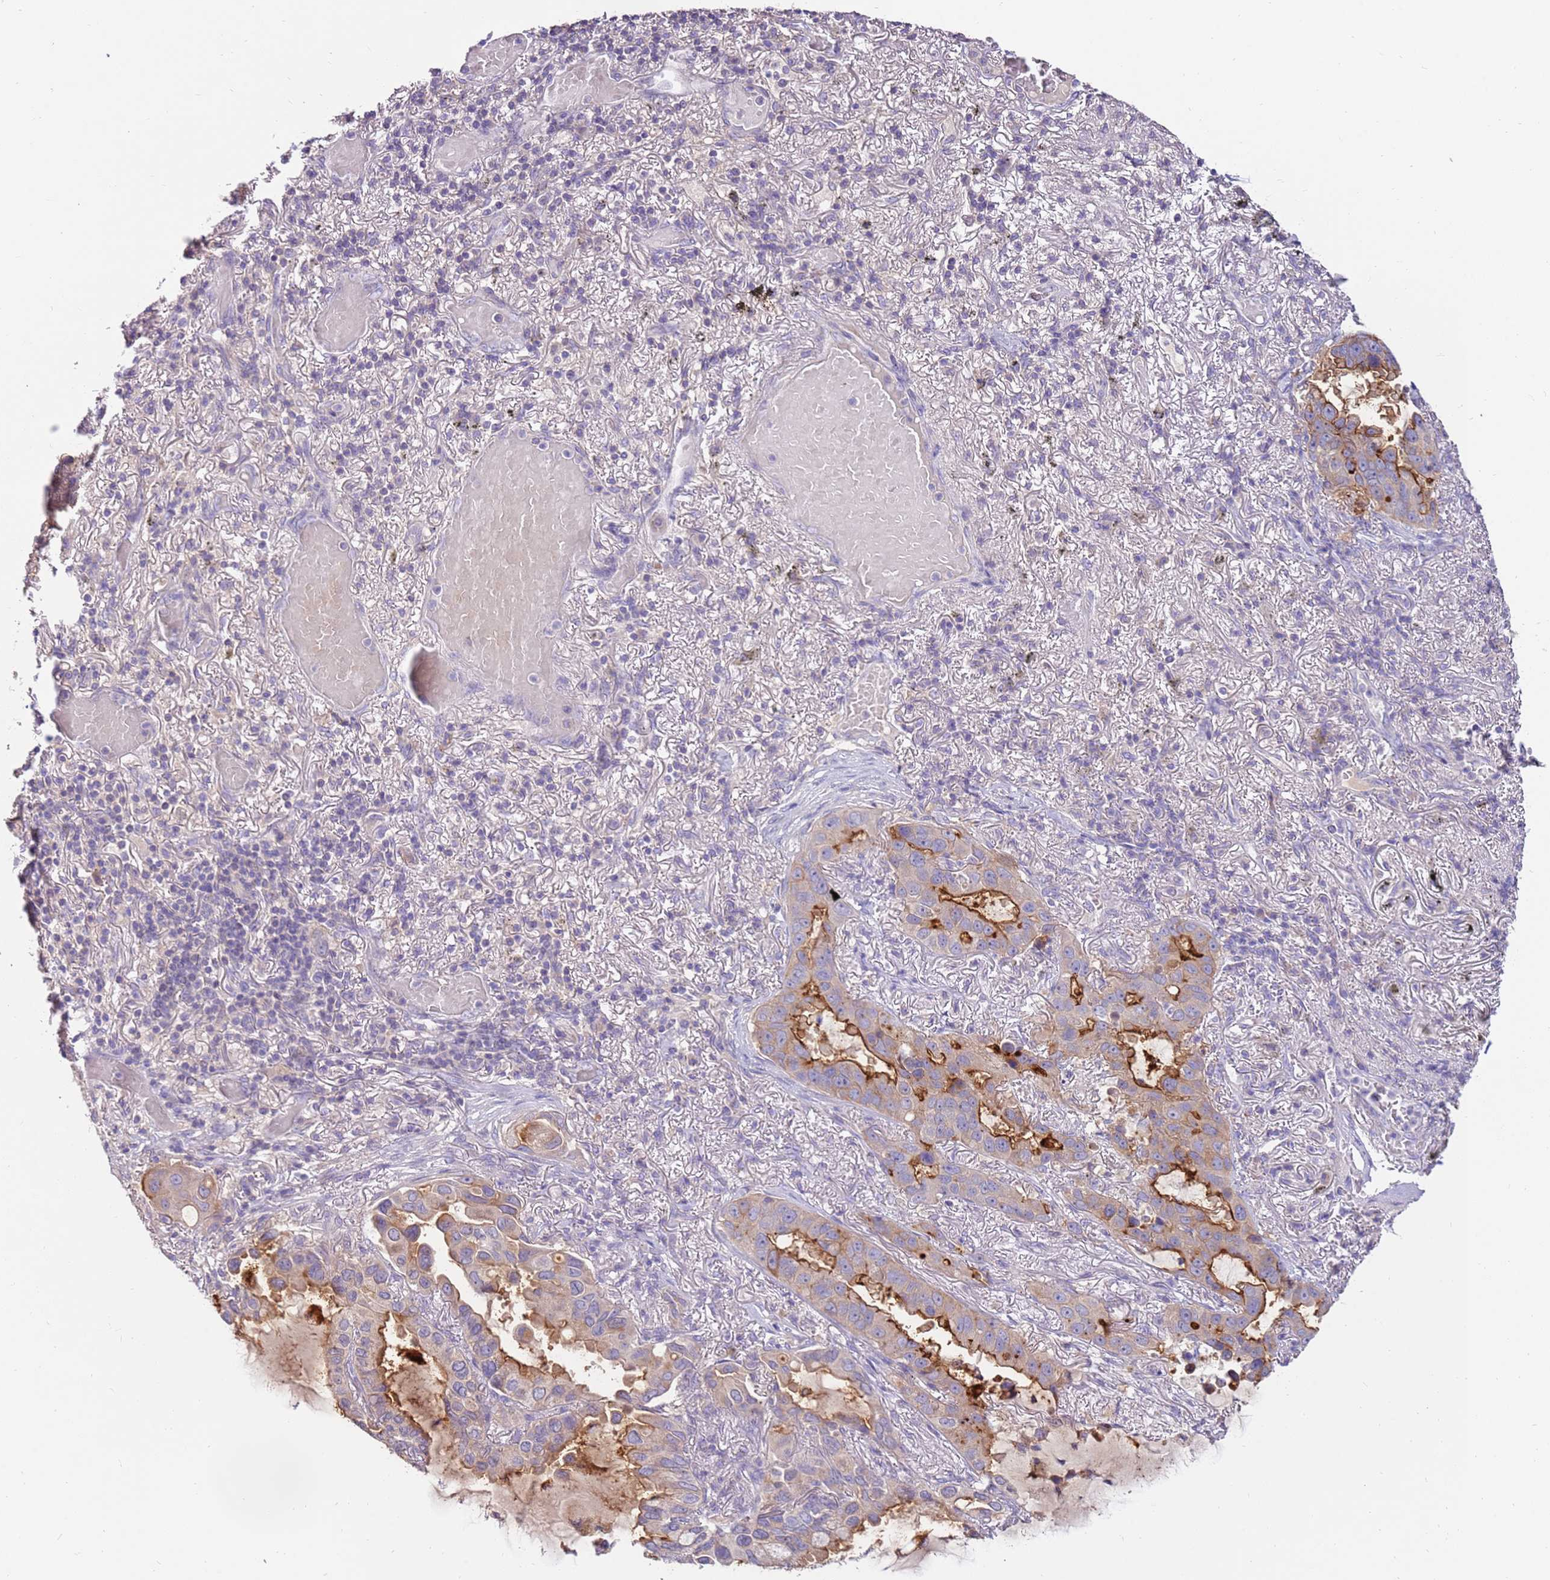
{"staining": {"intensity": "moderate", "quantity": "25%-75%", "location": "cytoplasmic/membranous"}, "tissue": "lung cancer", "cell_type": "Tumor cells", "image_type": "cancer", "snomed": [{"axis": "morphology", "description": "Adenocarcinoma, NOS"}, {"axis": "topography", "description": "Lung"}], "caption": "Immunohistochemistry of human lung cancer (adenocarcinoma) exhibits medium levels of moderate cytoplasmic/membranous staining in approximately 25%-75% of tumor cells.", "gene": "SLC44A4", "patient": {"sex": "male", "age": 64}}